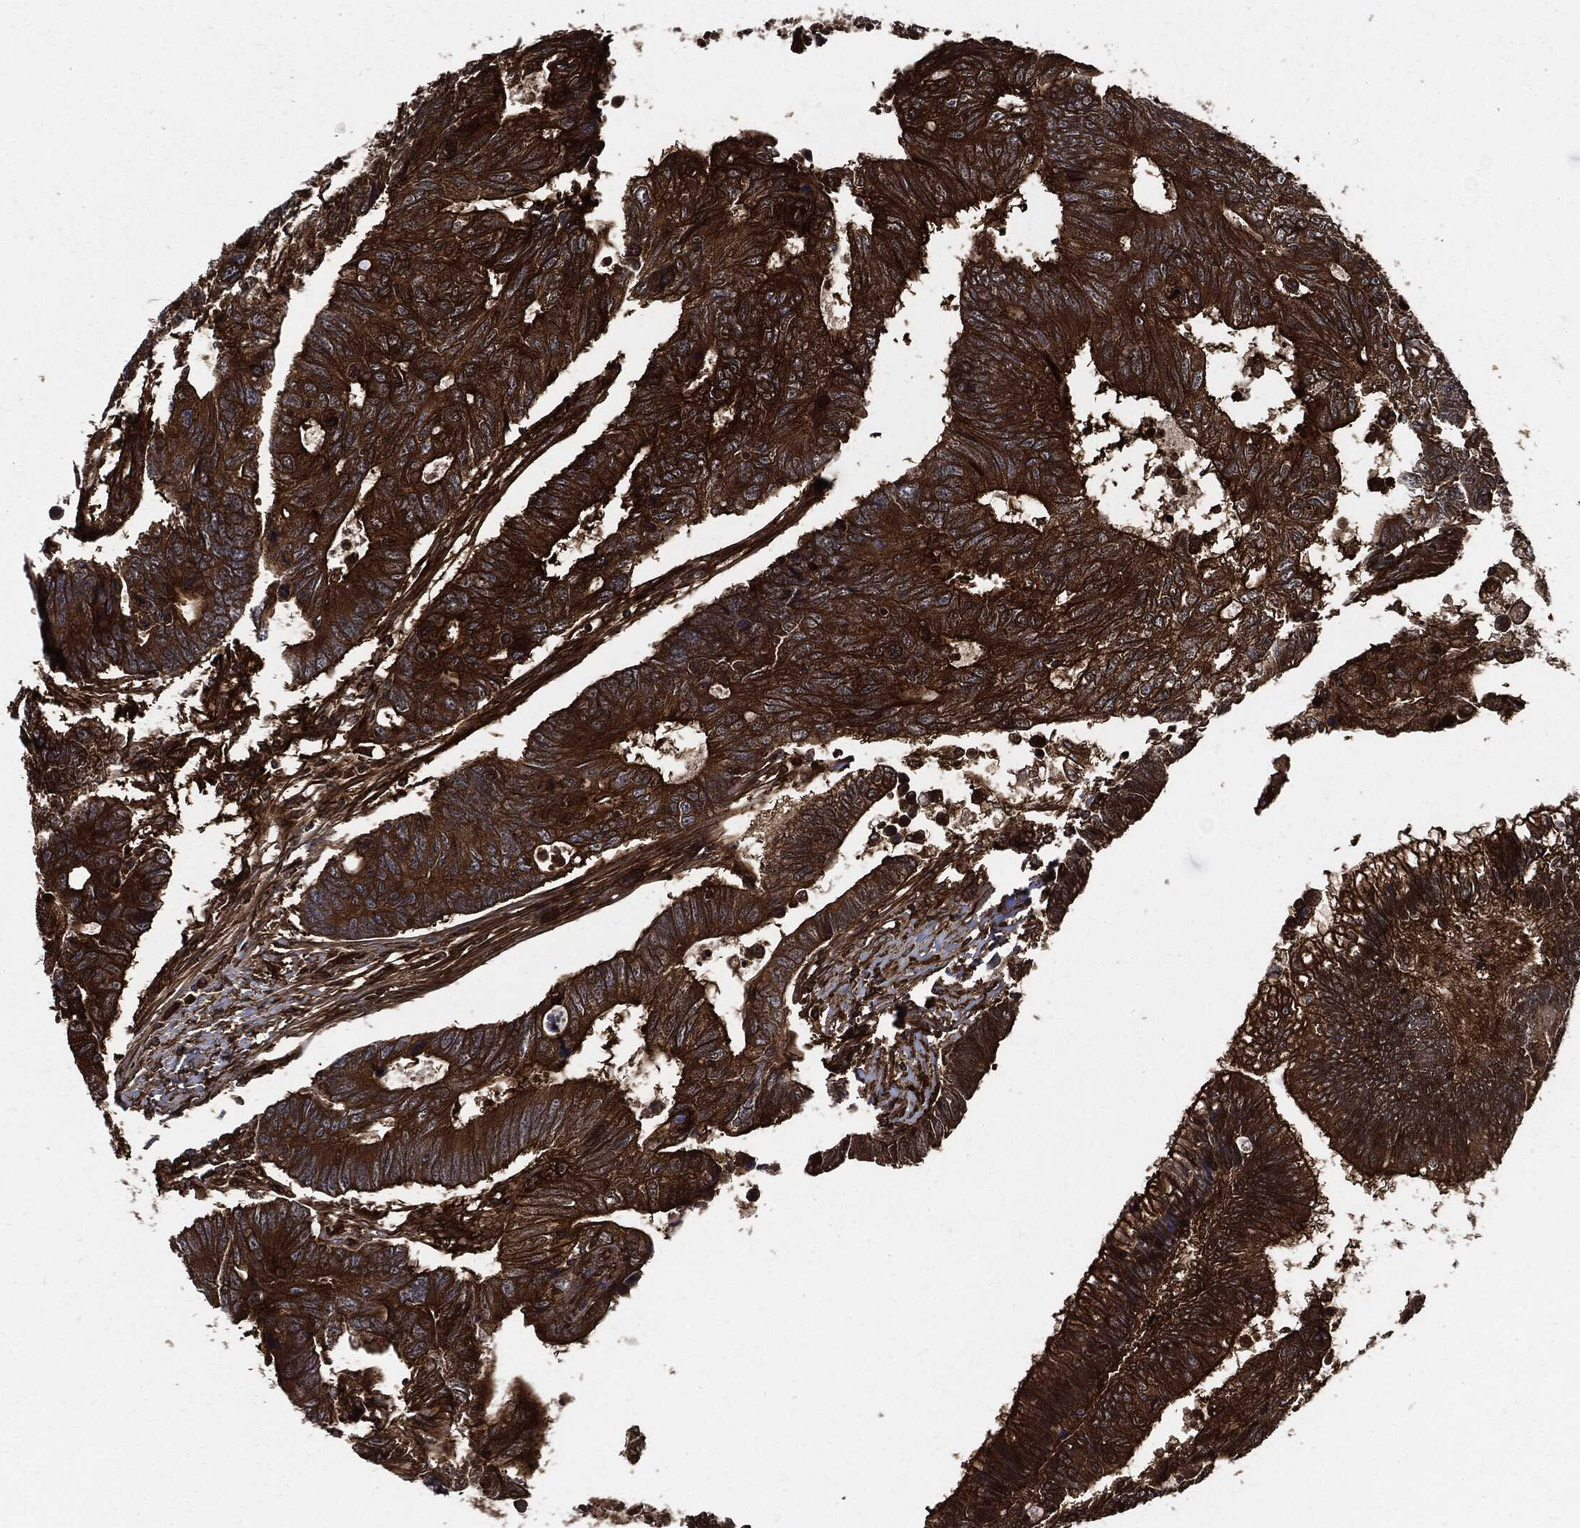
{"staining": {"intensity": "strong", "quantity": ">75%", "location": "cytoplasmic/membranous"}, "tissue": "colorectal cancer", "cell_type": "Tumor cells", "image_type": "cancer", "snomed": [{"axis": "morphology", "description": "Adenocarcinoma, NOS"}, {"axis": "topography", "description": "Colon"}], "caption": "Adenocarcinoma (colorectal) stained for a protein (brown) displays strong cytoplasmic/membranous positive positivity in approximately >75% of tumor cells.", "gene": "XPNPEP1", "patient": {"sex": "female", "age": 77}}